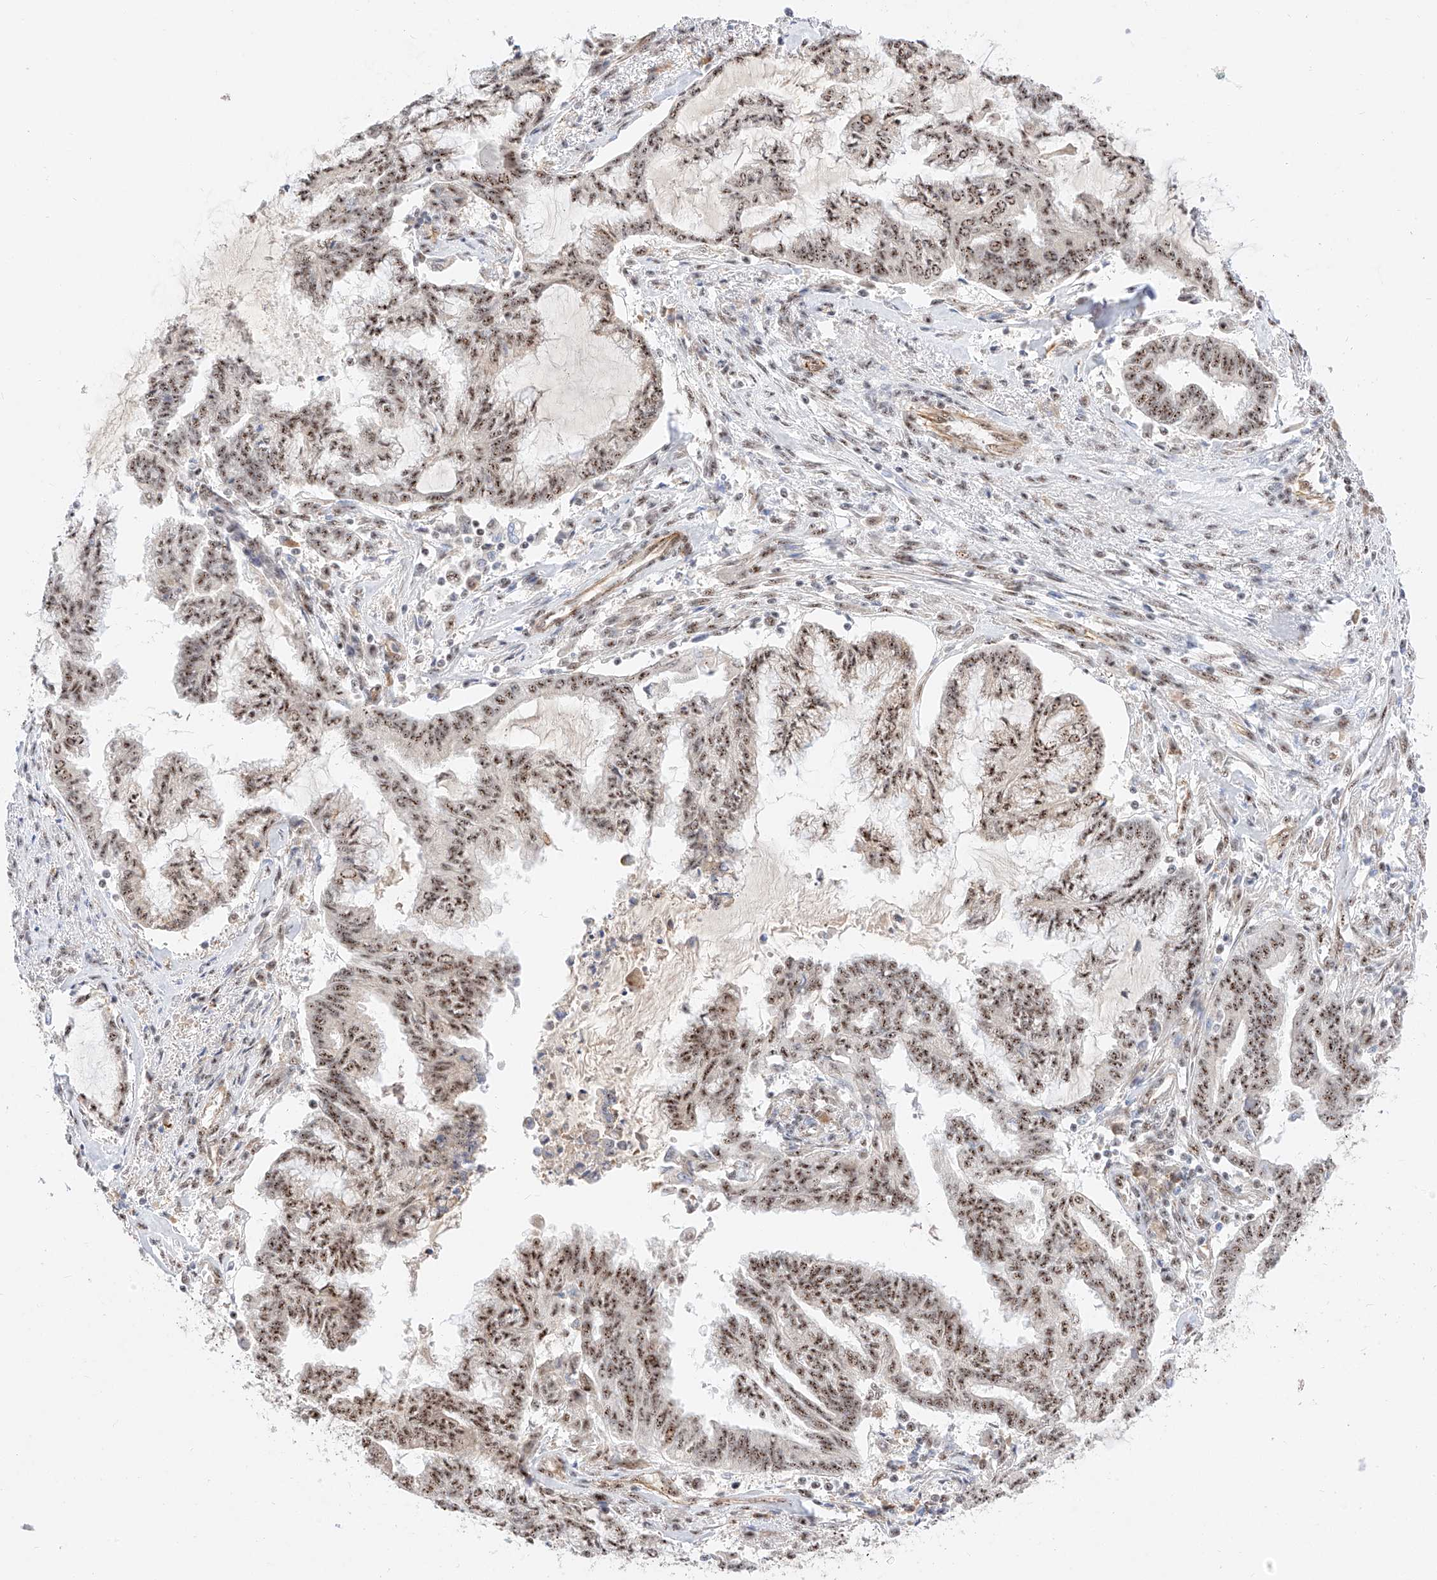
{"staining": {"intensity": "moderate", "quantity": ">75%", "location": "nuclear"}, "tissue": "endometrial cancer", "cell_type": "Tumor cells", "image_type": "cancer", "snomed": [{"axis": "morphology", "description": "Adenocarcinoma, NOS"}, {"axis": "topography", "description": "Endometrium"}], "caption": "Immunohistochemical staining of endometrial cancer displays medium levels of moderate nuclear protein positivity in about >75% of tumor cells. Immunohistochemistry (ihc) stains the protein in brown and the nuclei are stained blue.", "gene": "ATXN7L2", "patient": {"sex": "female", "age": 86}}